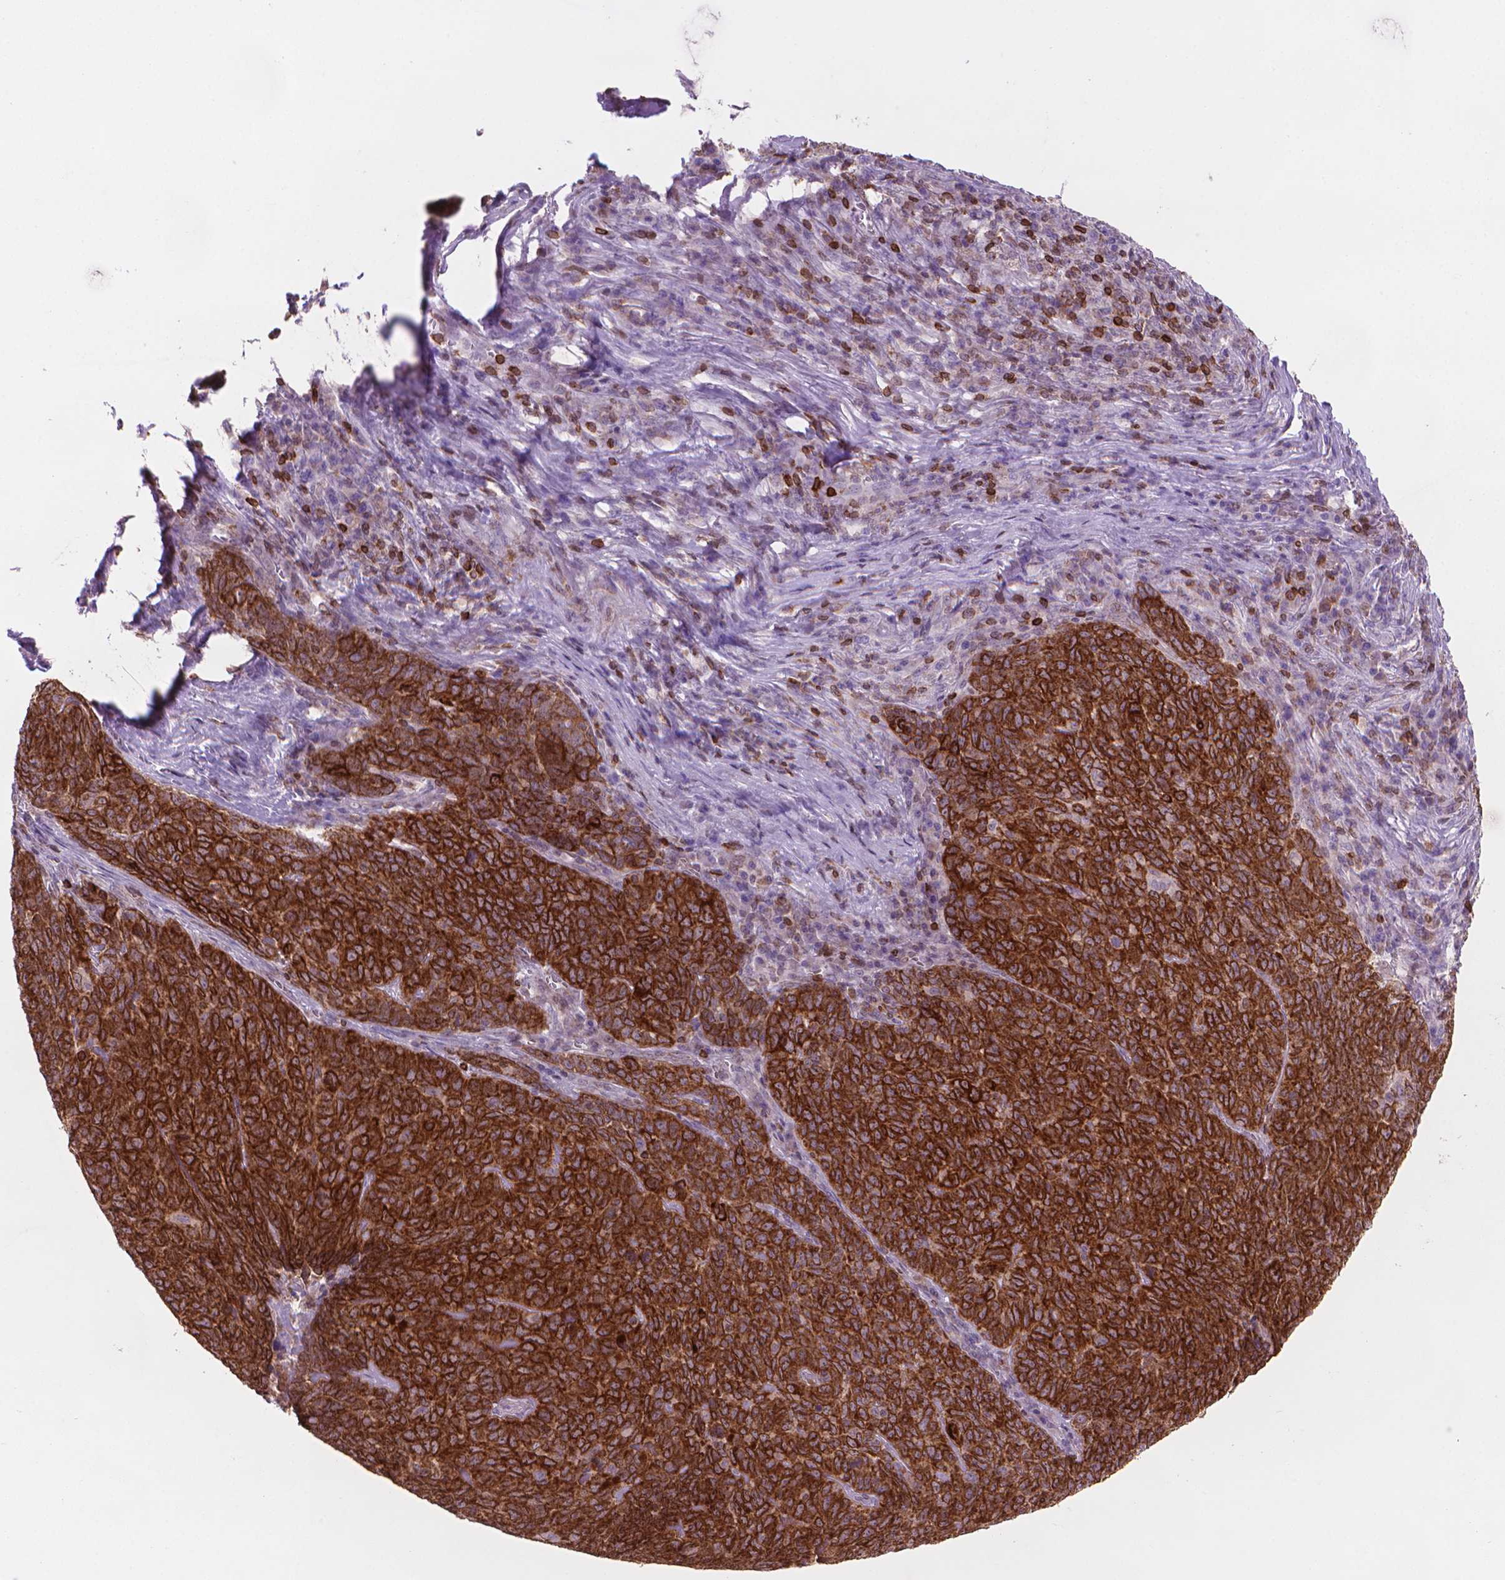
{"staining": {"intensity": "strong", "quantity": ">75%", "location": "cytoplasmic/membranous"}, "tissue": "skin cancer", "cell_type": "Tumor cells", "image_type": "cancer", "snomed": [{"axis": "morphology", "description": "Squamous cell carcinoma, NOS"}, {"axis": "topography", "description": "Skin"}, {"axis": "topography", "description": "Anal"}], "caption": "Brown immunohistochemical staining in skin cancer shows strong cytoplasmic/membranous staining in approximately >75% of tumor cells. The protein of interest is shown in brown color, while the nuclei are stained blue.", "gene": "BCL2", "patient": {"sex": "female", "age": 51}}